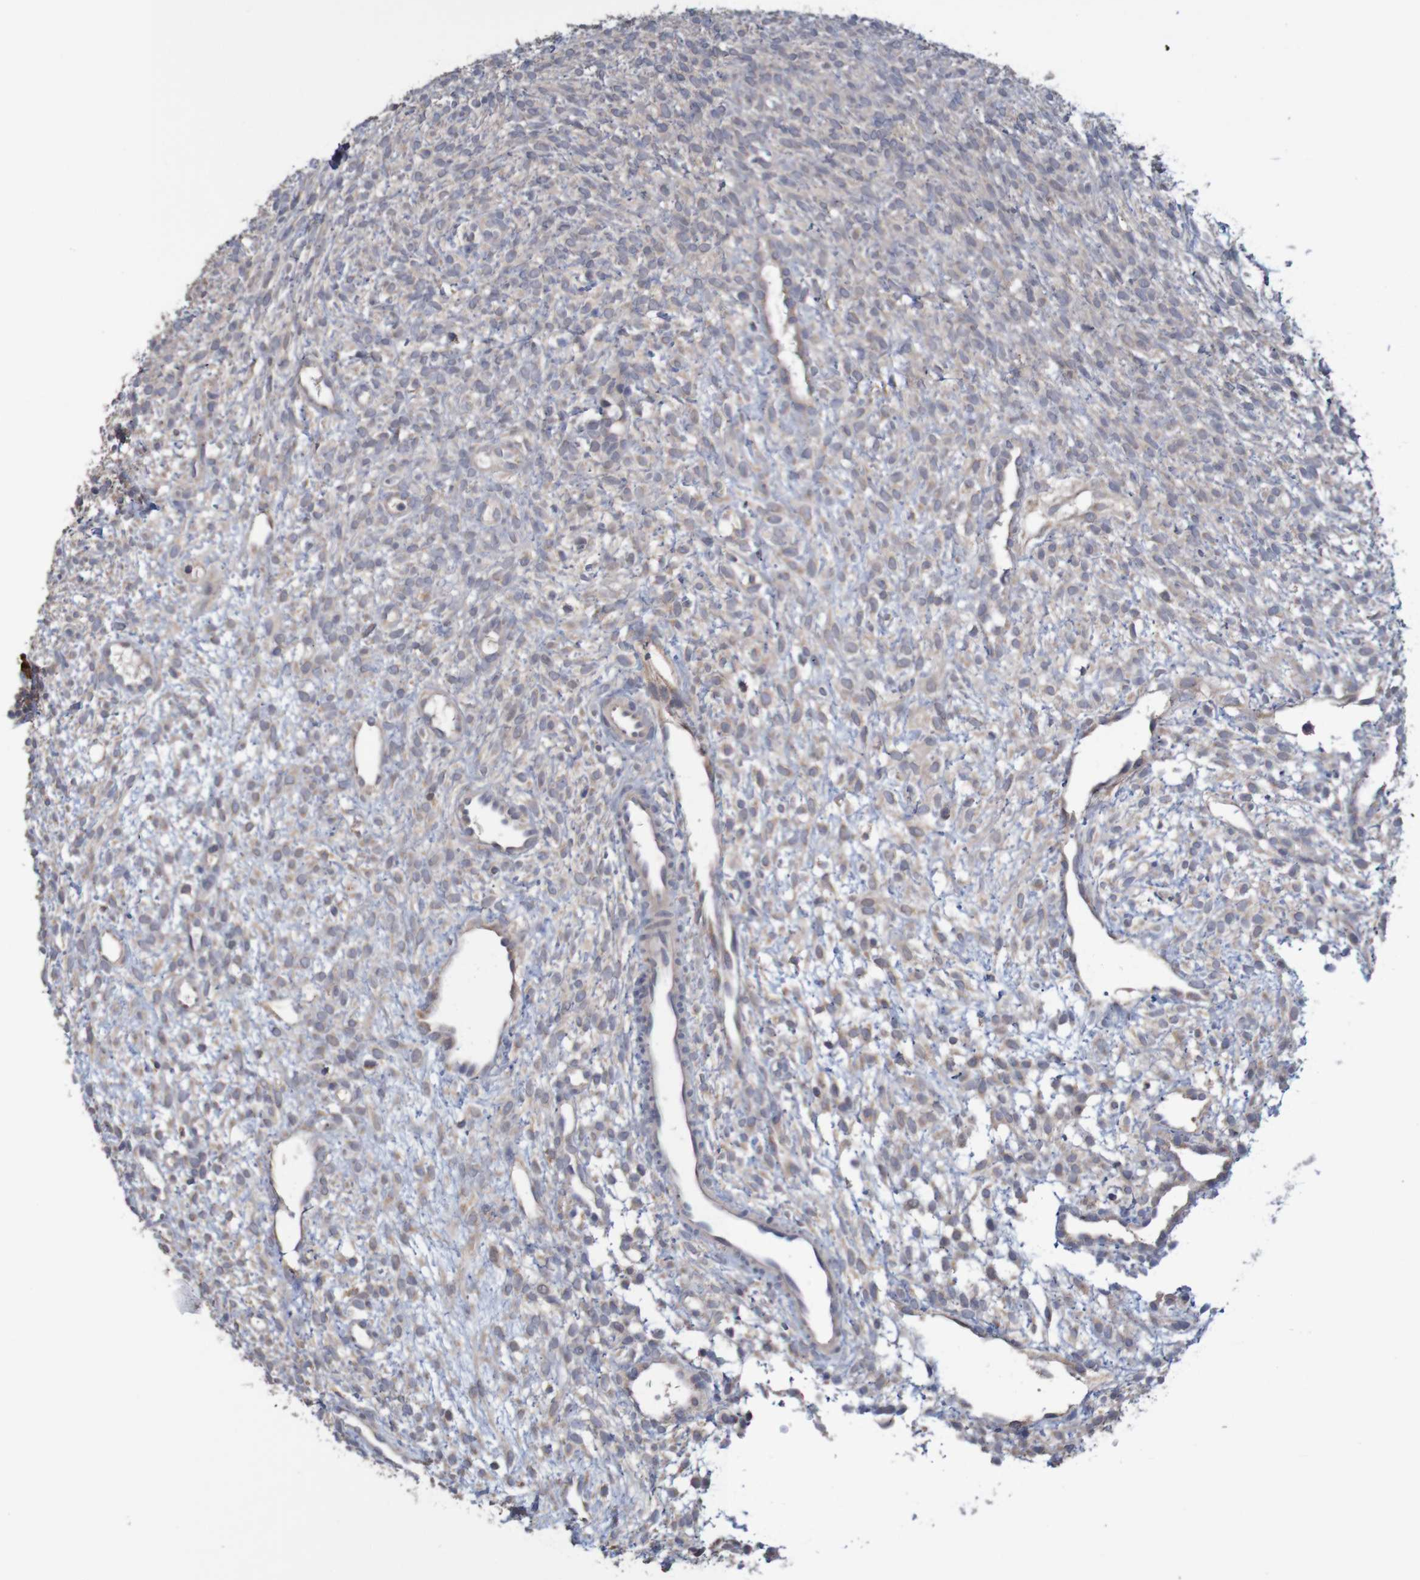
{"staining": {"intensity": "moderate", "quantity": ">75%", "location": "cytoplasmic/membranous"}, "tissue": "ovary", "cell_type": "Follicle cells", "image_type": "normal", "snomed": [{"axis": "morphology", "description": "Normal tissue, NOS"}, {"axis": "morphology", "description": "Cyst, NOS"}, {"axis": "topography", "description": "Ovary"}], "caption": "Immunohistochemistry (IHC) histopathology image of benign ovary: human ovary stained using immunohistochemistry demonstrates medium levels of moderate protein expression localized specifically in the cytoplasmic/membranous of follicle cells, appearing as a cytoplasmic/membranous brown color.", "gene": "ANKK1", "patient": {"sex": "female", "age": 18}}